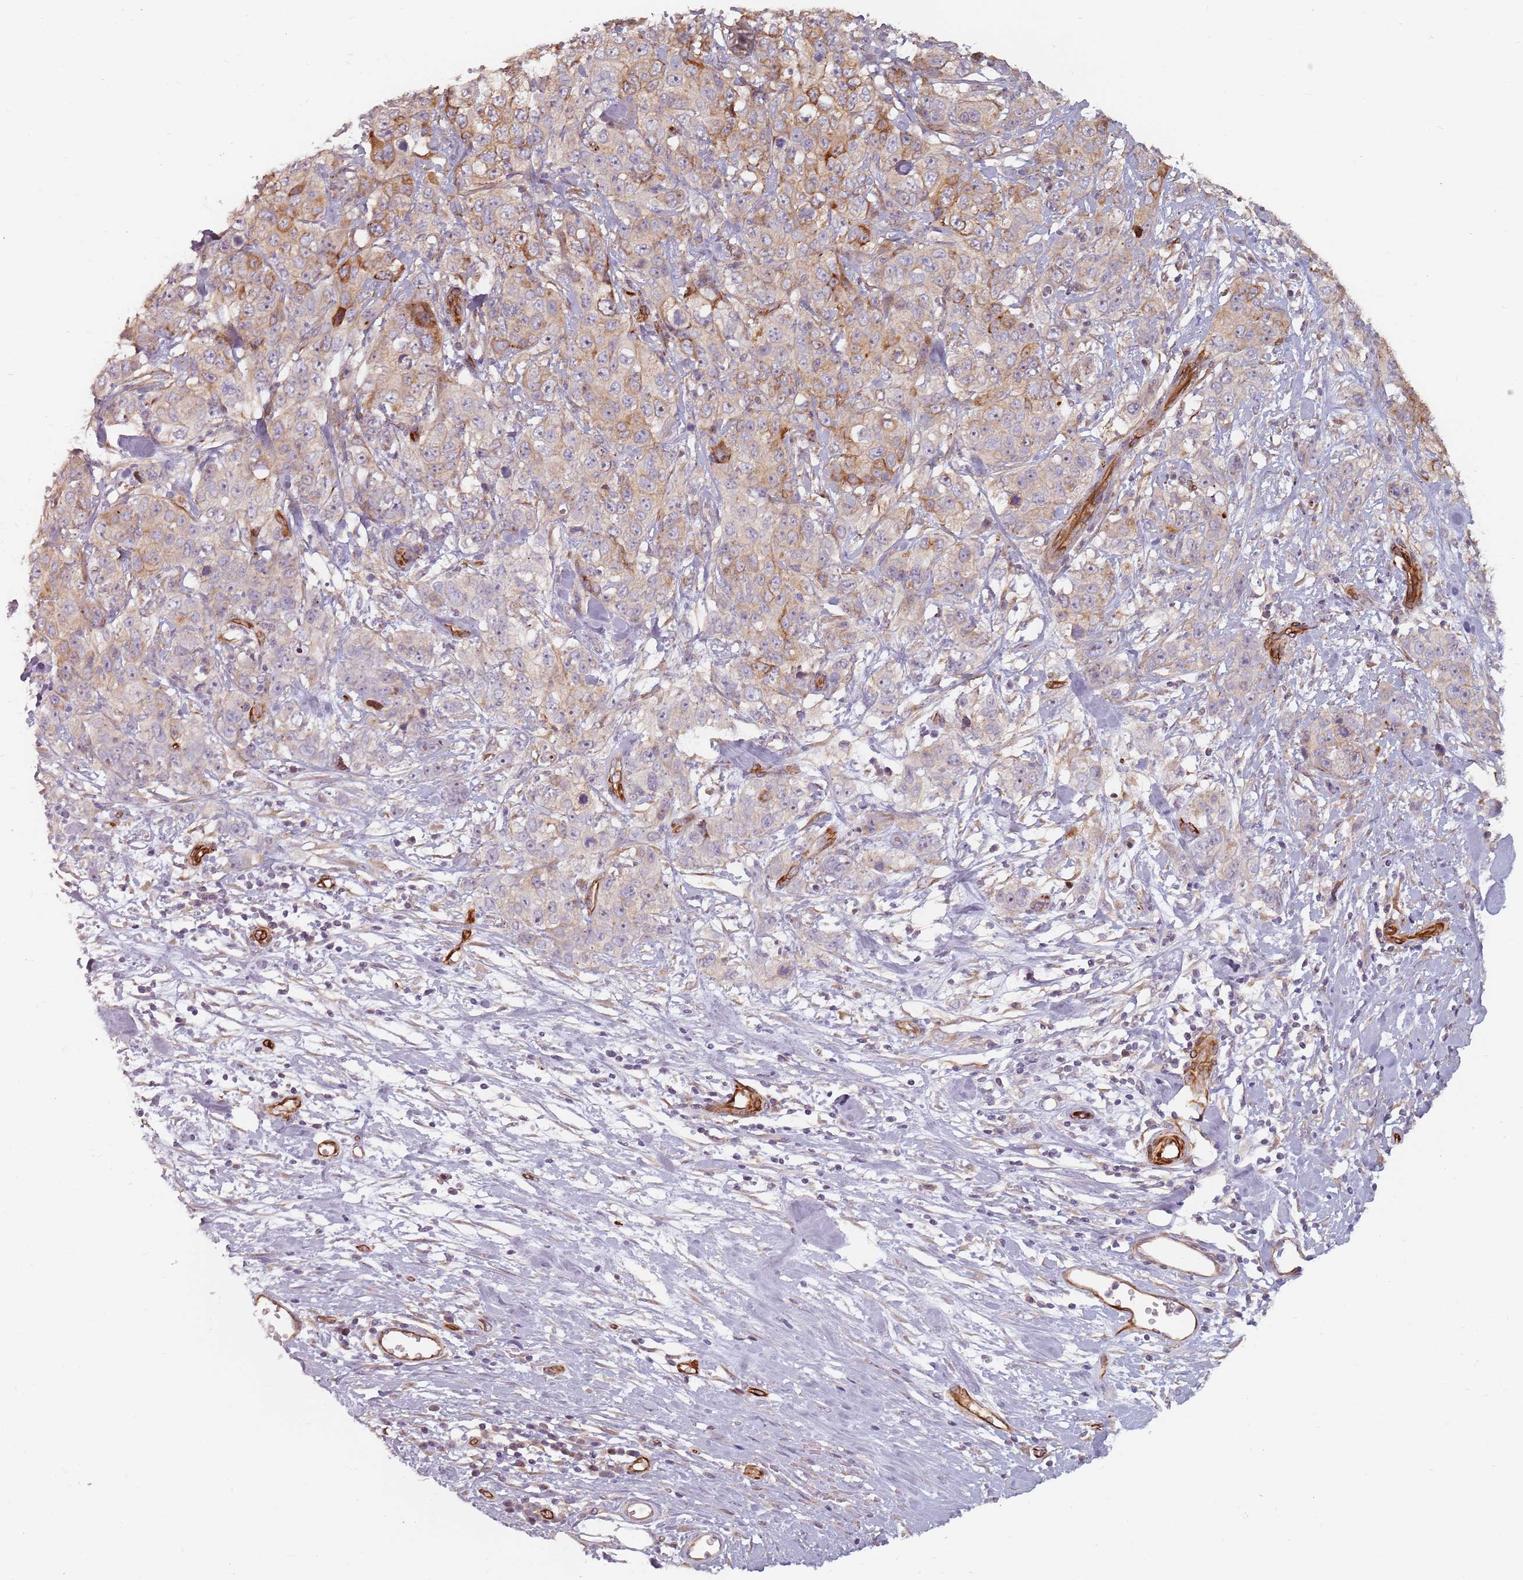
{"staining": {"intensity": "weak", "quantity": ">75%", "location": "cytoplasmic/membranous"}, "tissue": "stomach cancer", "cell_type": "Tumor cells", "image_type": "cancer", "snomed": [{"axis": "morphology", "description": "Adenocarcinoma, NOS"}, {"axis": "topography", "description": "Stomach"}], "caption": "Weak cytoplasmic/membranous positivity for a protein is appreciated in approximately >75% of tumor cells of stomach cancer (adenocarcinoma) using IHC.", "gene": "GAS2L3", "patient": {"sex": "male", "age": 48}}